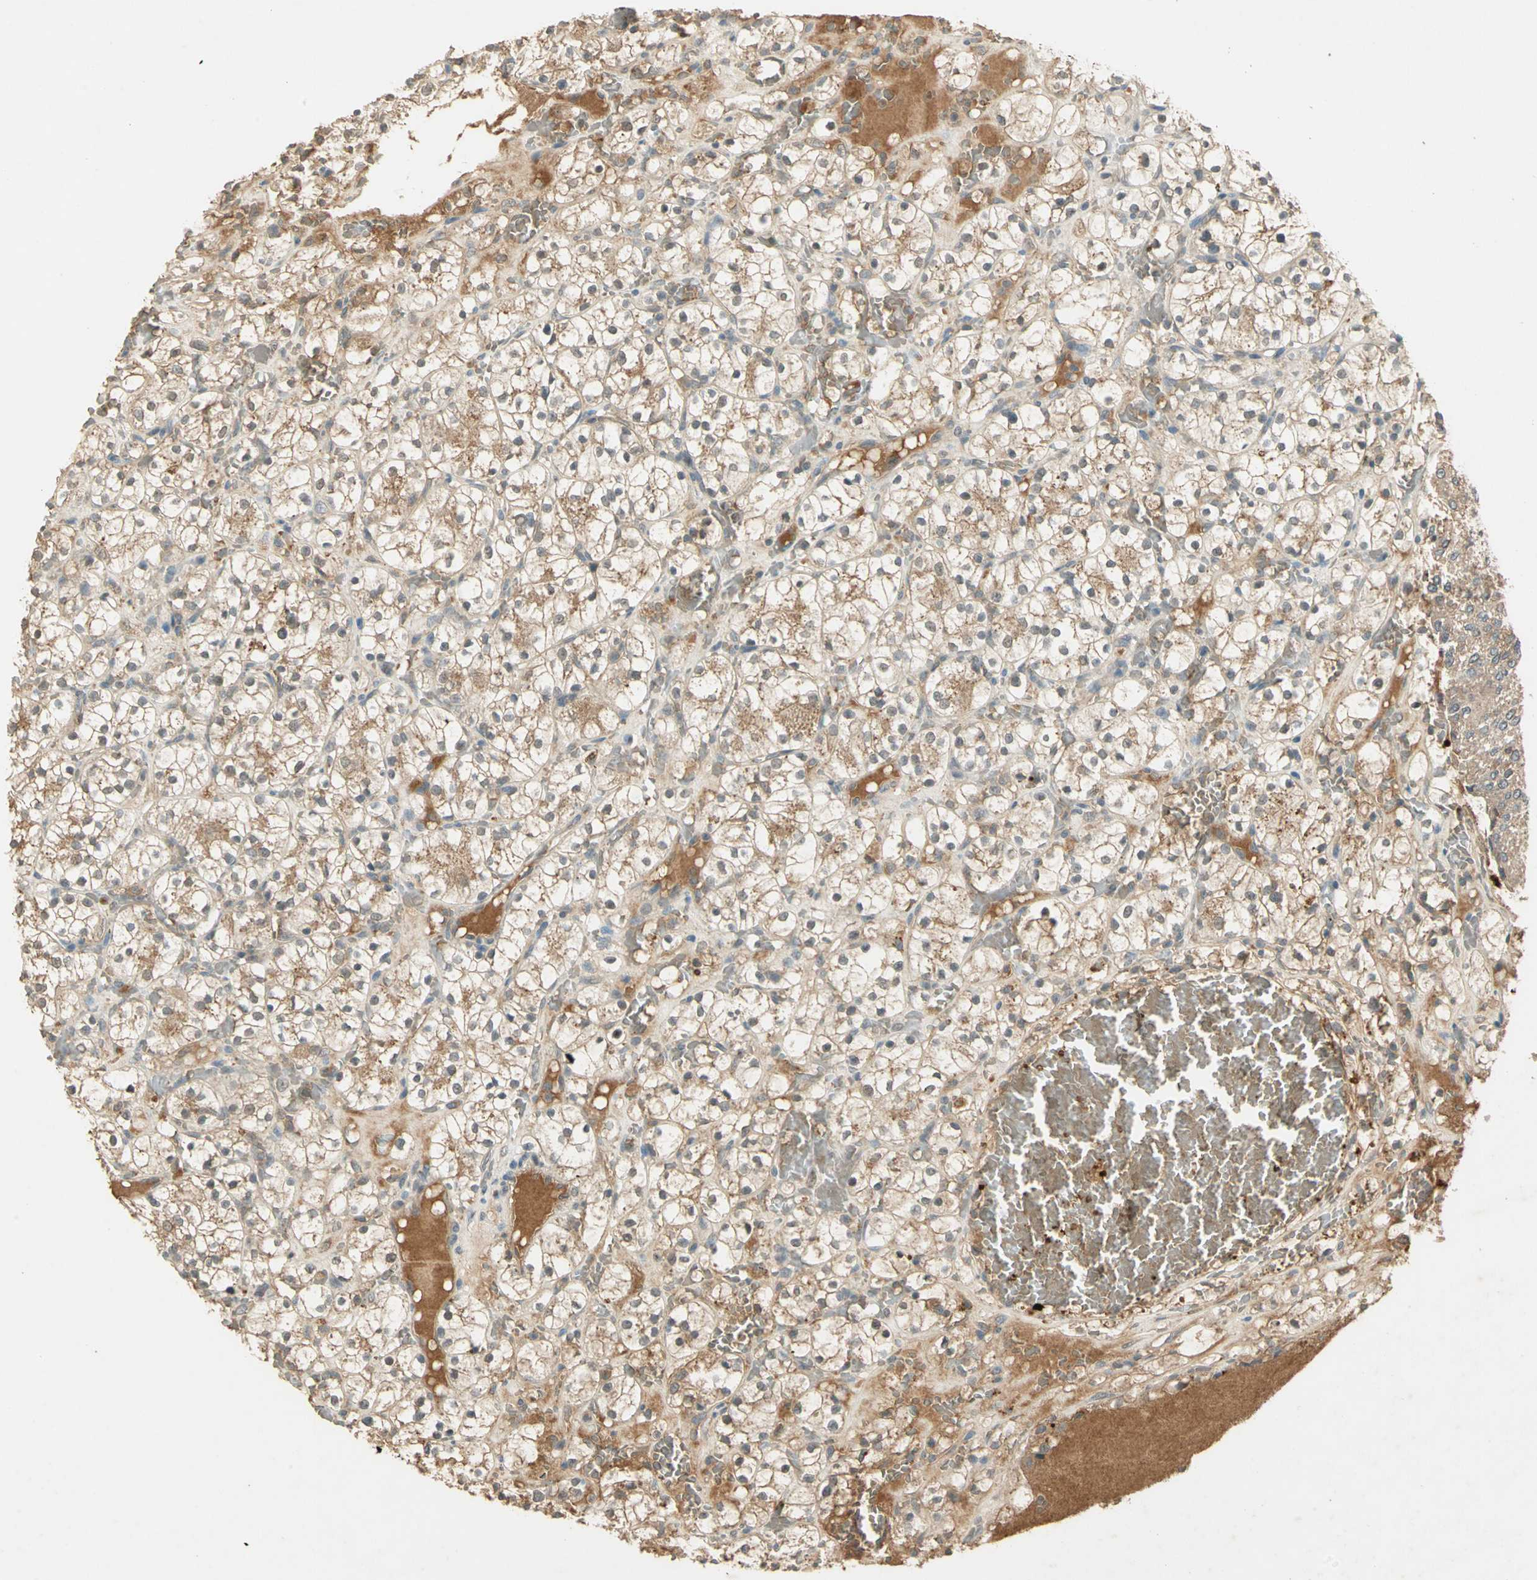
{"staining": {"intensity": "weak", "quantity": ">75%", "location": "cytoplasmic/membranous"}, "tissue": "renal cancer", "cell_type": "Tumor cells", "image_type": "cancer", "snomed": [{"axis": "morphology", "description": "Adenocarcinoma, NOS"}, {"axis": "topography", "description": "Kidney"}], "caption": "IHC staining of renal cancer (adenocarcinoma), which shows low levels of weak cytoplasmic/membranous positivity in approximately >75% of tumor cells indicating weak cytoplasmic/membranous protein positivity. The staining was performed using DAB (3,3'-diaminobenzidine) (brown) for protein detection and nuclei were counterstained in hematoxylin (blue).", "gene": "KEAP1", "patient": {"sex": "female", "age": 60}}